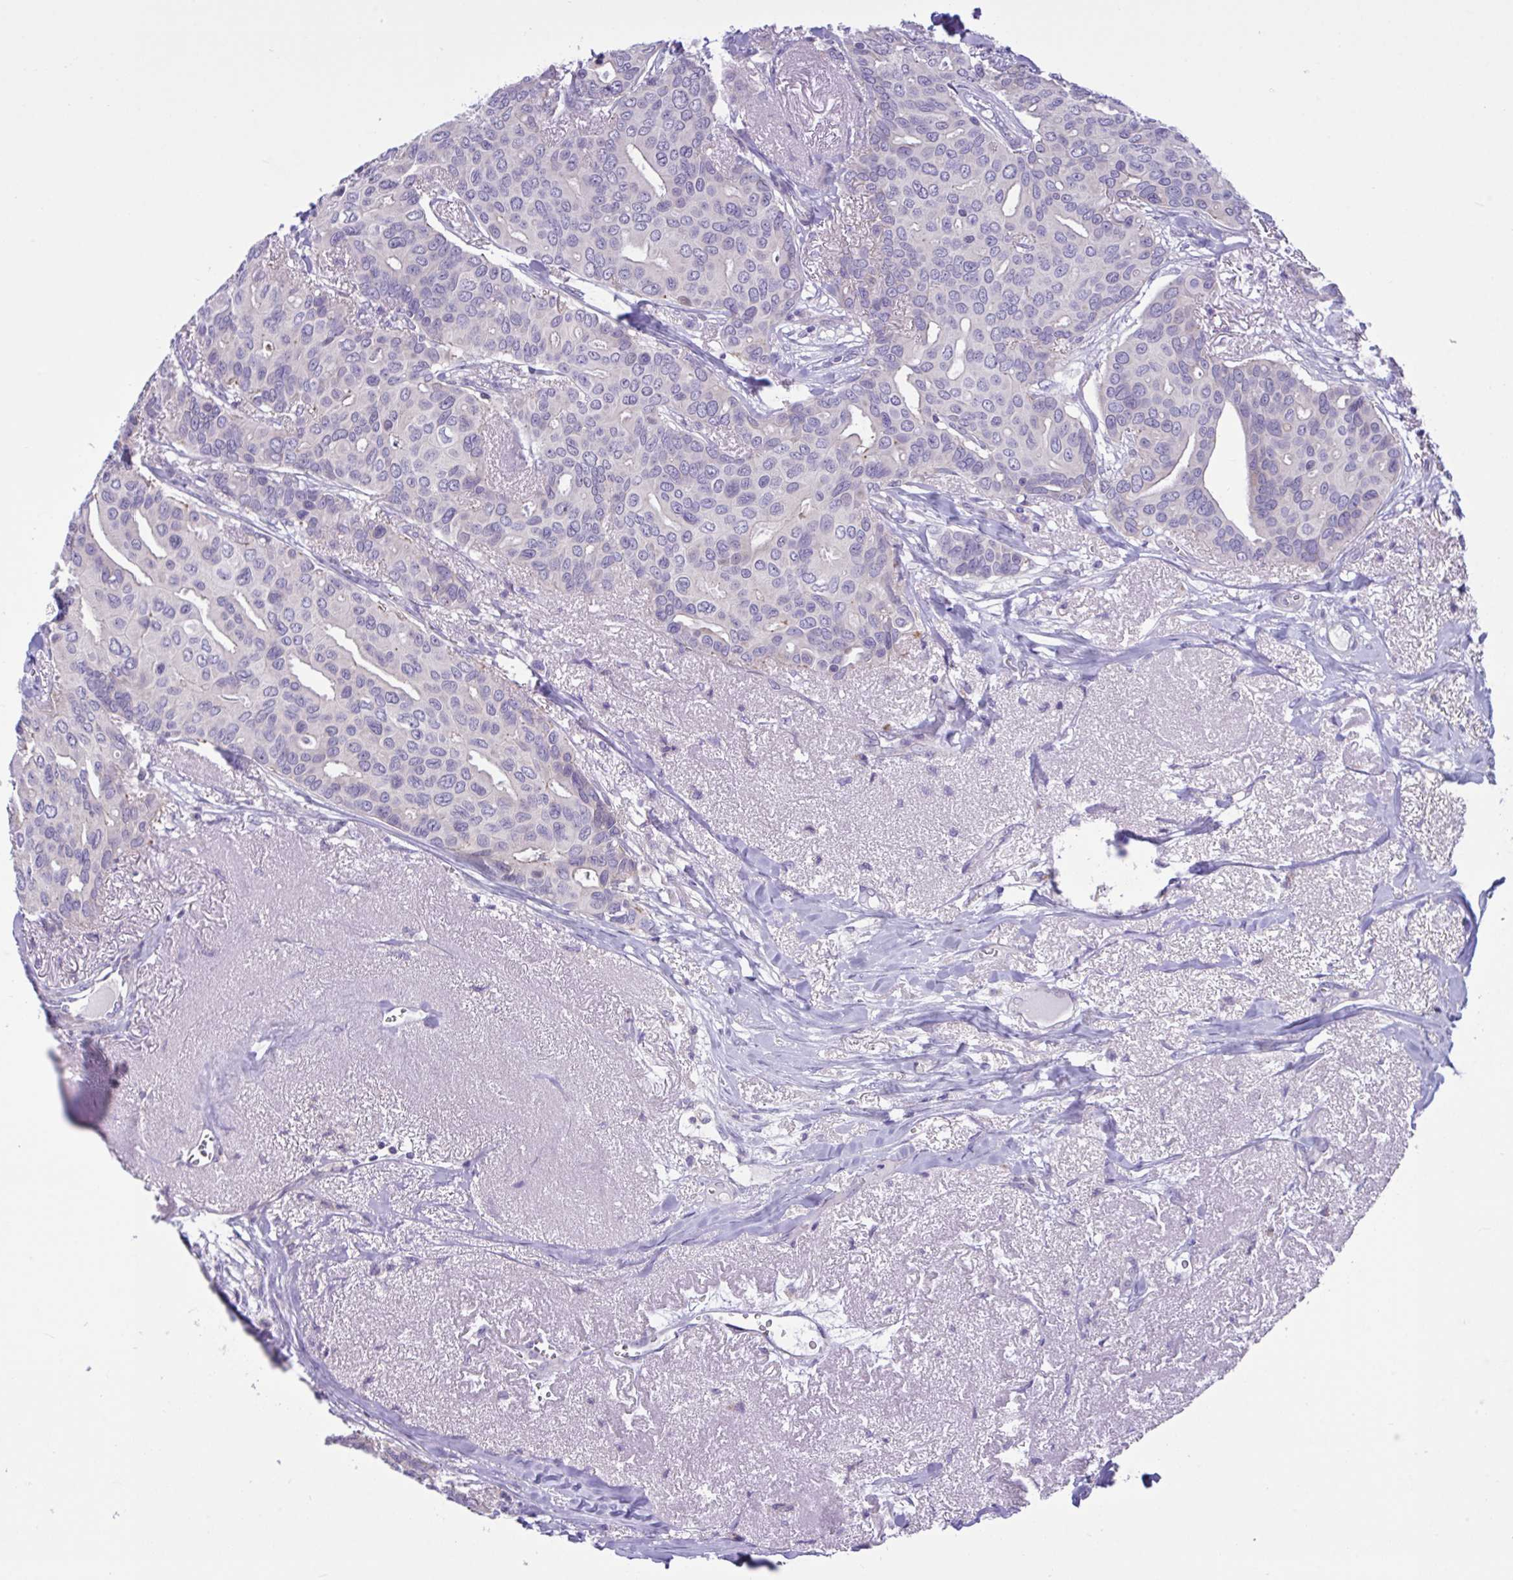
{"staining": {"intensity": "negative", "quantity": "none", "location": "none"}, "tissue": "breast cancer", "cell_type": "Tumor cells", "image_type": "cancer", "snomed": [{"axis": "morphology", "description": "Duct carcinoma"}, {"axis": "topography", "description": "Breast"}], "caption": "Invasive ductal carcinoma (breast) was stained to show a protein in brown. There is no significant positivity in tumor cells.", "gene": "WDR97", "patient": {"sex": "female", "age": 54}}